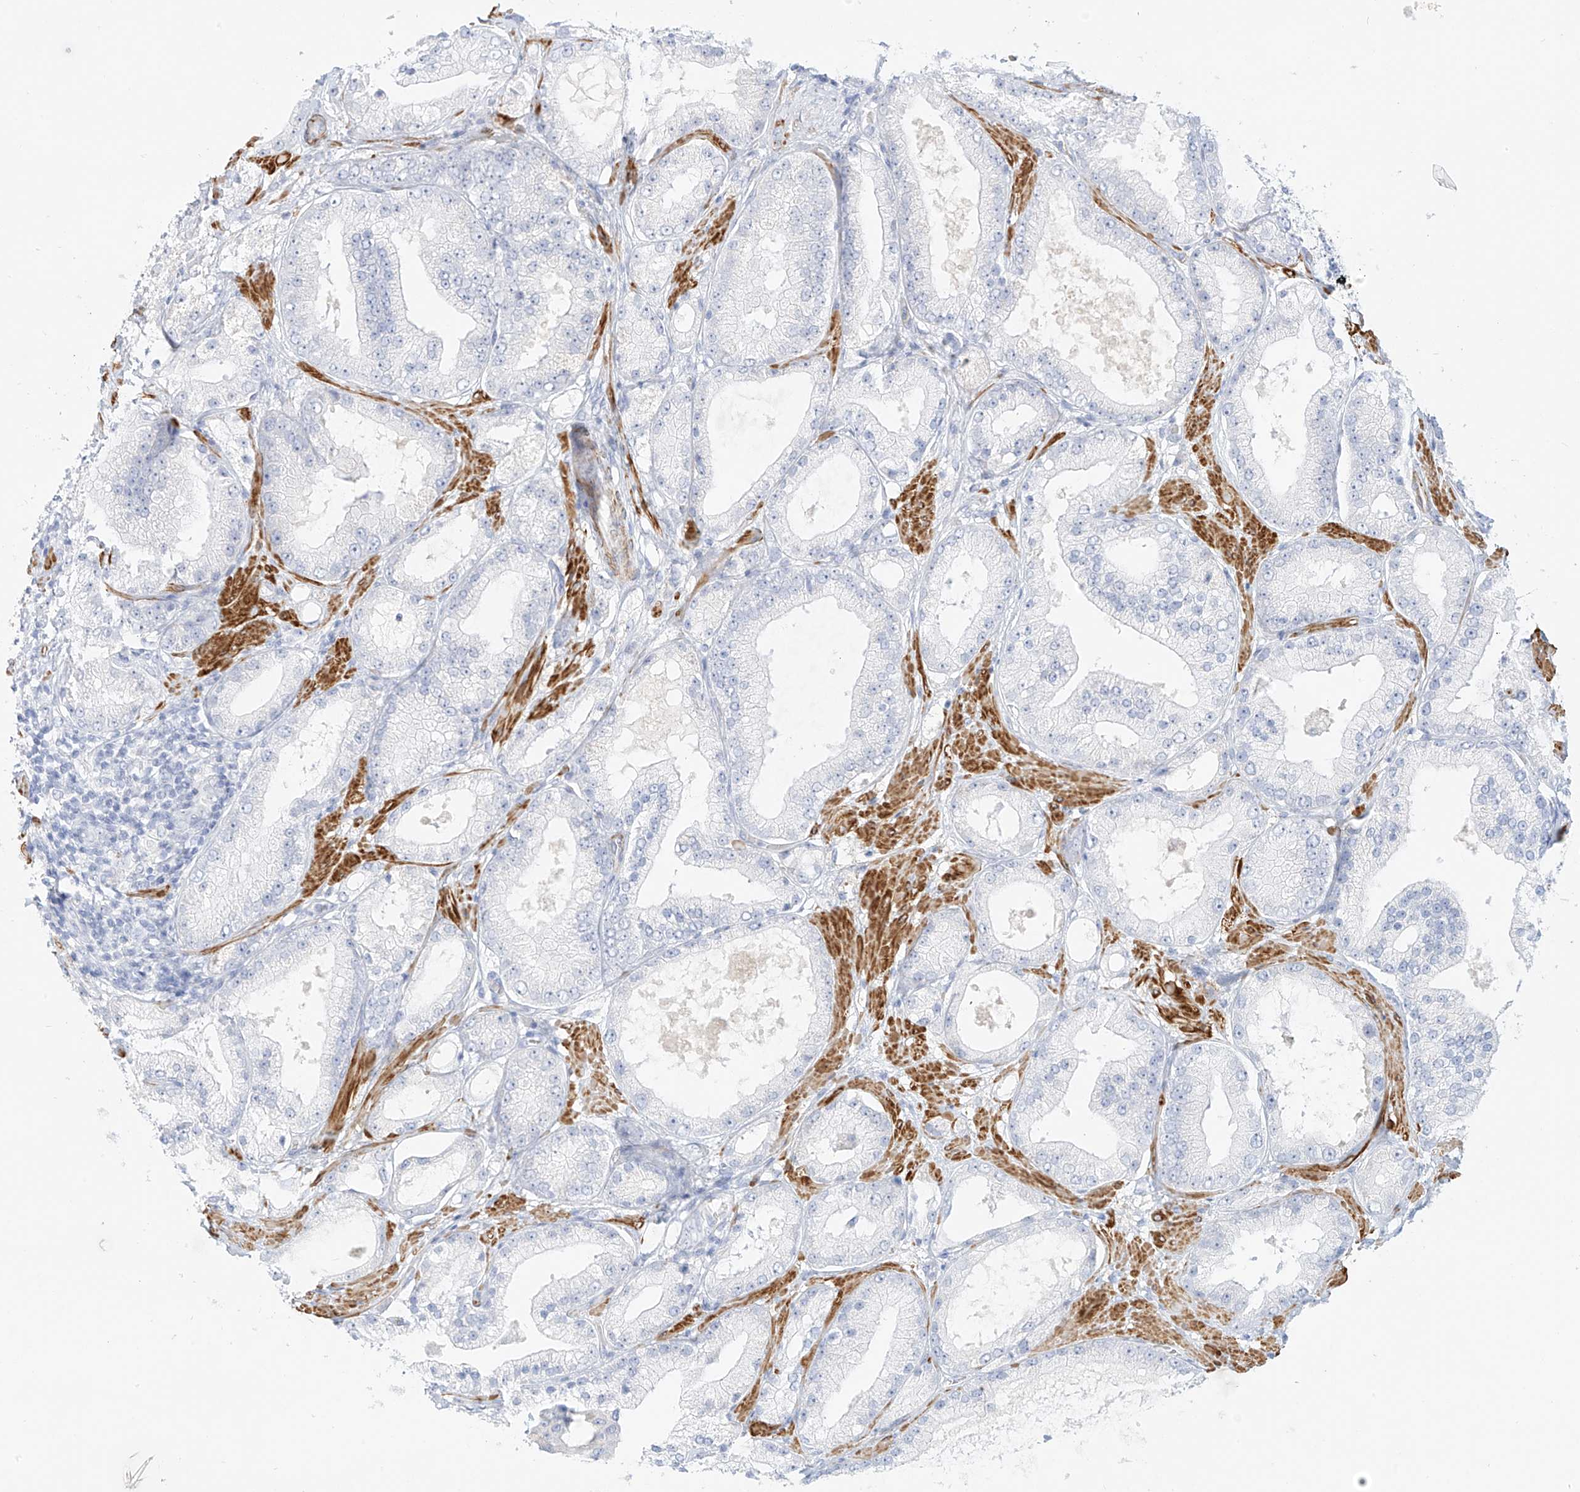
{"staining": {"intensity": "negative", "quantity": "none", "location": "none"}, "tissue": "prostate cancer", "cell_type": "Tumor cells", "image_type": "cancer", "snomed": [{"axis": "morphology", "description": "Adenocarcinoma, Low grade"}, {"axis": "topography", "description": "Prostate"}], "caption": "The micrograph exhibits no significant positivity in tumor cells of low-grade adenocarcinoma (prostate).", "gene": "ST3GAL5", "patient": {"sex": "male", "age": 67}}